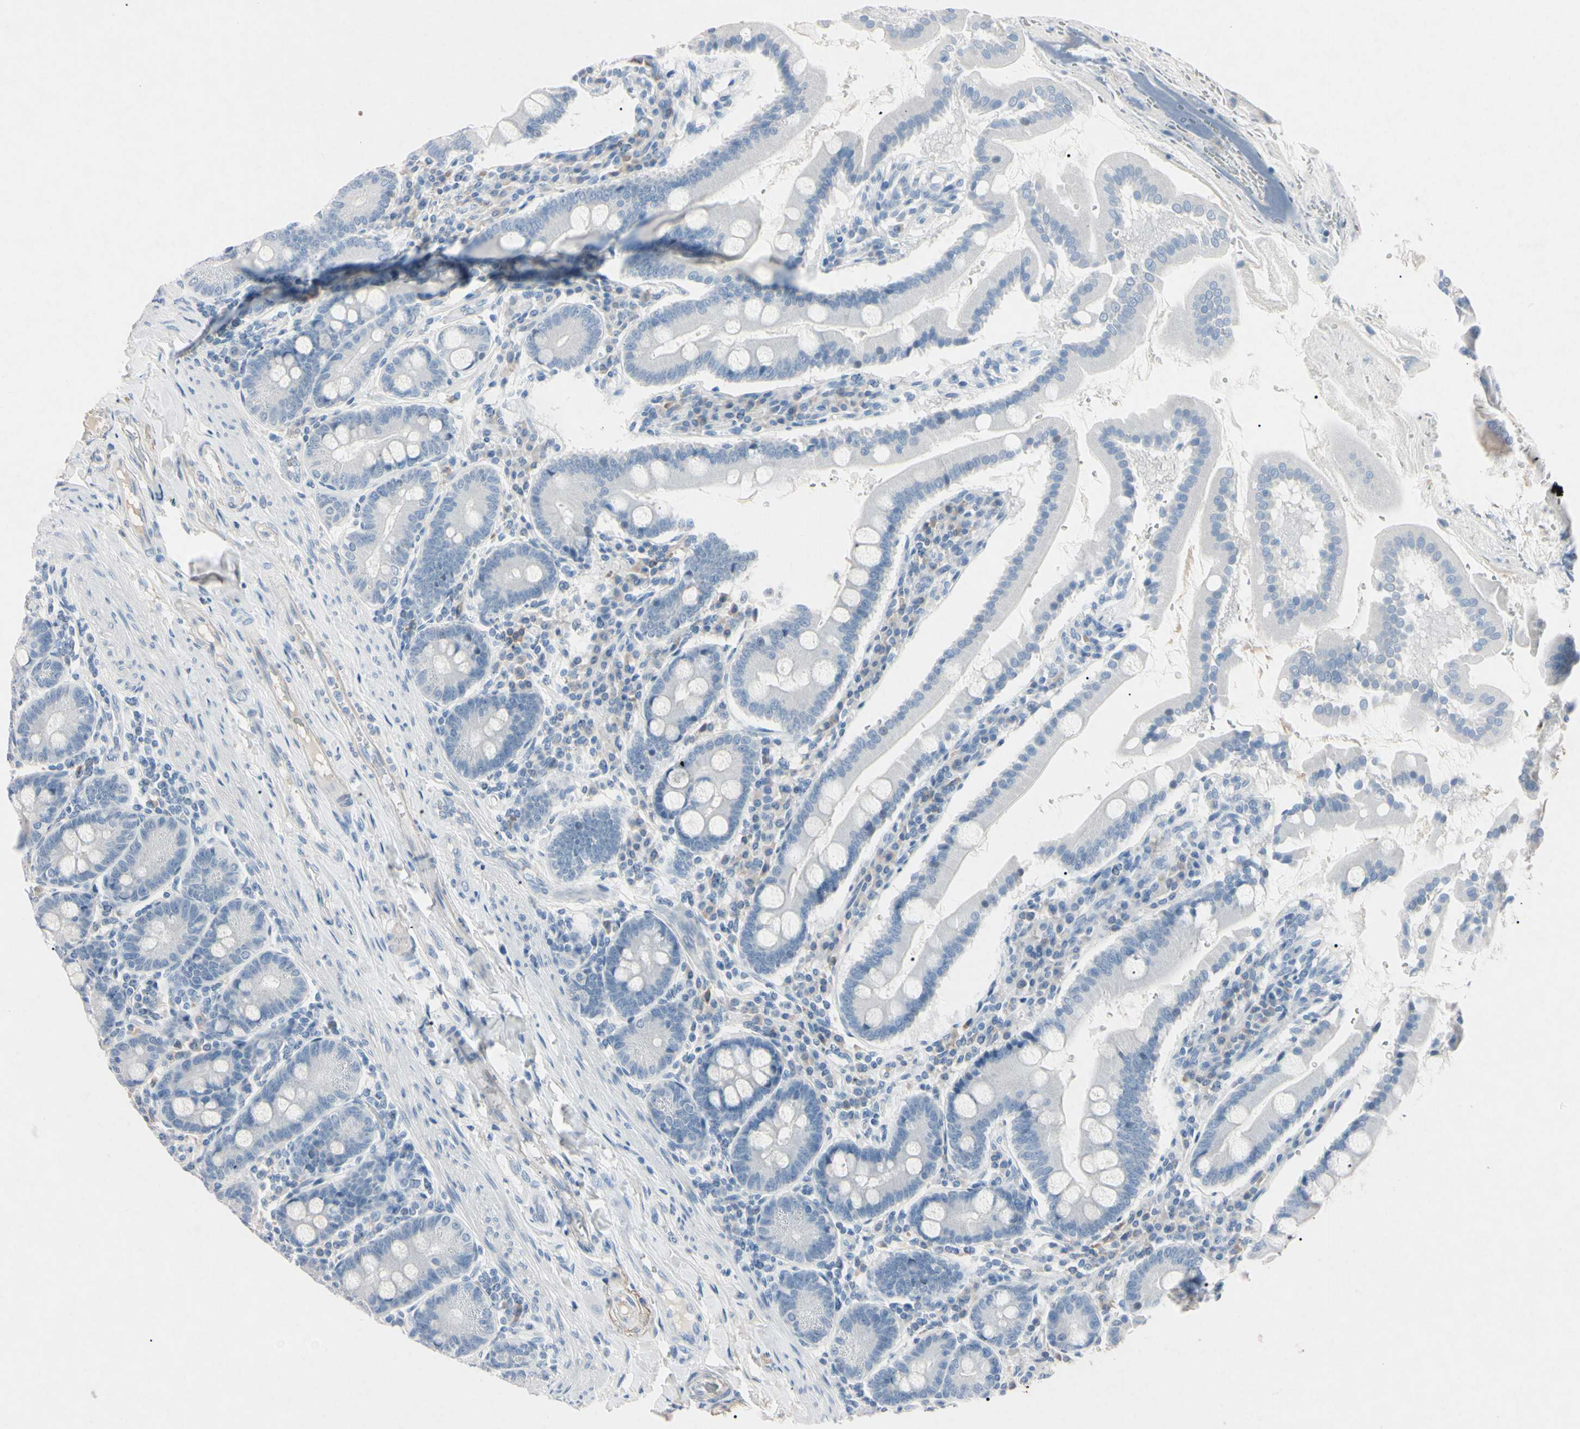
{"staining": {"intensity": "negative", "quantity": "none", "location": "none"}, "tissue": "duodenum", "cell_type": "Glandular cells", "image_type": "normal", "snomed": [{"axis": "morphology", "description": "Normal tissue, NOS"}, {"axis": "topography", "description": "Duodenum"}], "caption": "The micrograph demonstrates no staining of glandular cells in unremarkable duodenum.", "gene": "ELN", "patient": {"sex": "male", "age": 50}}